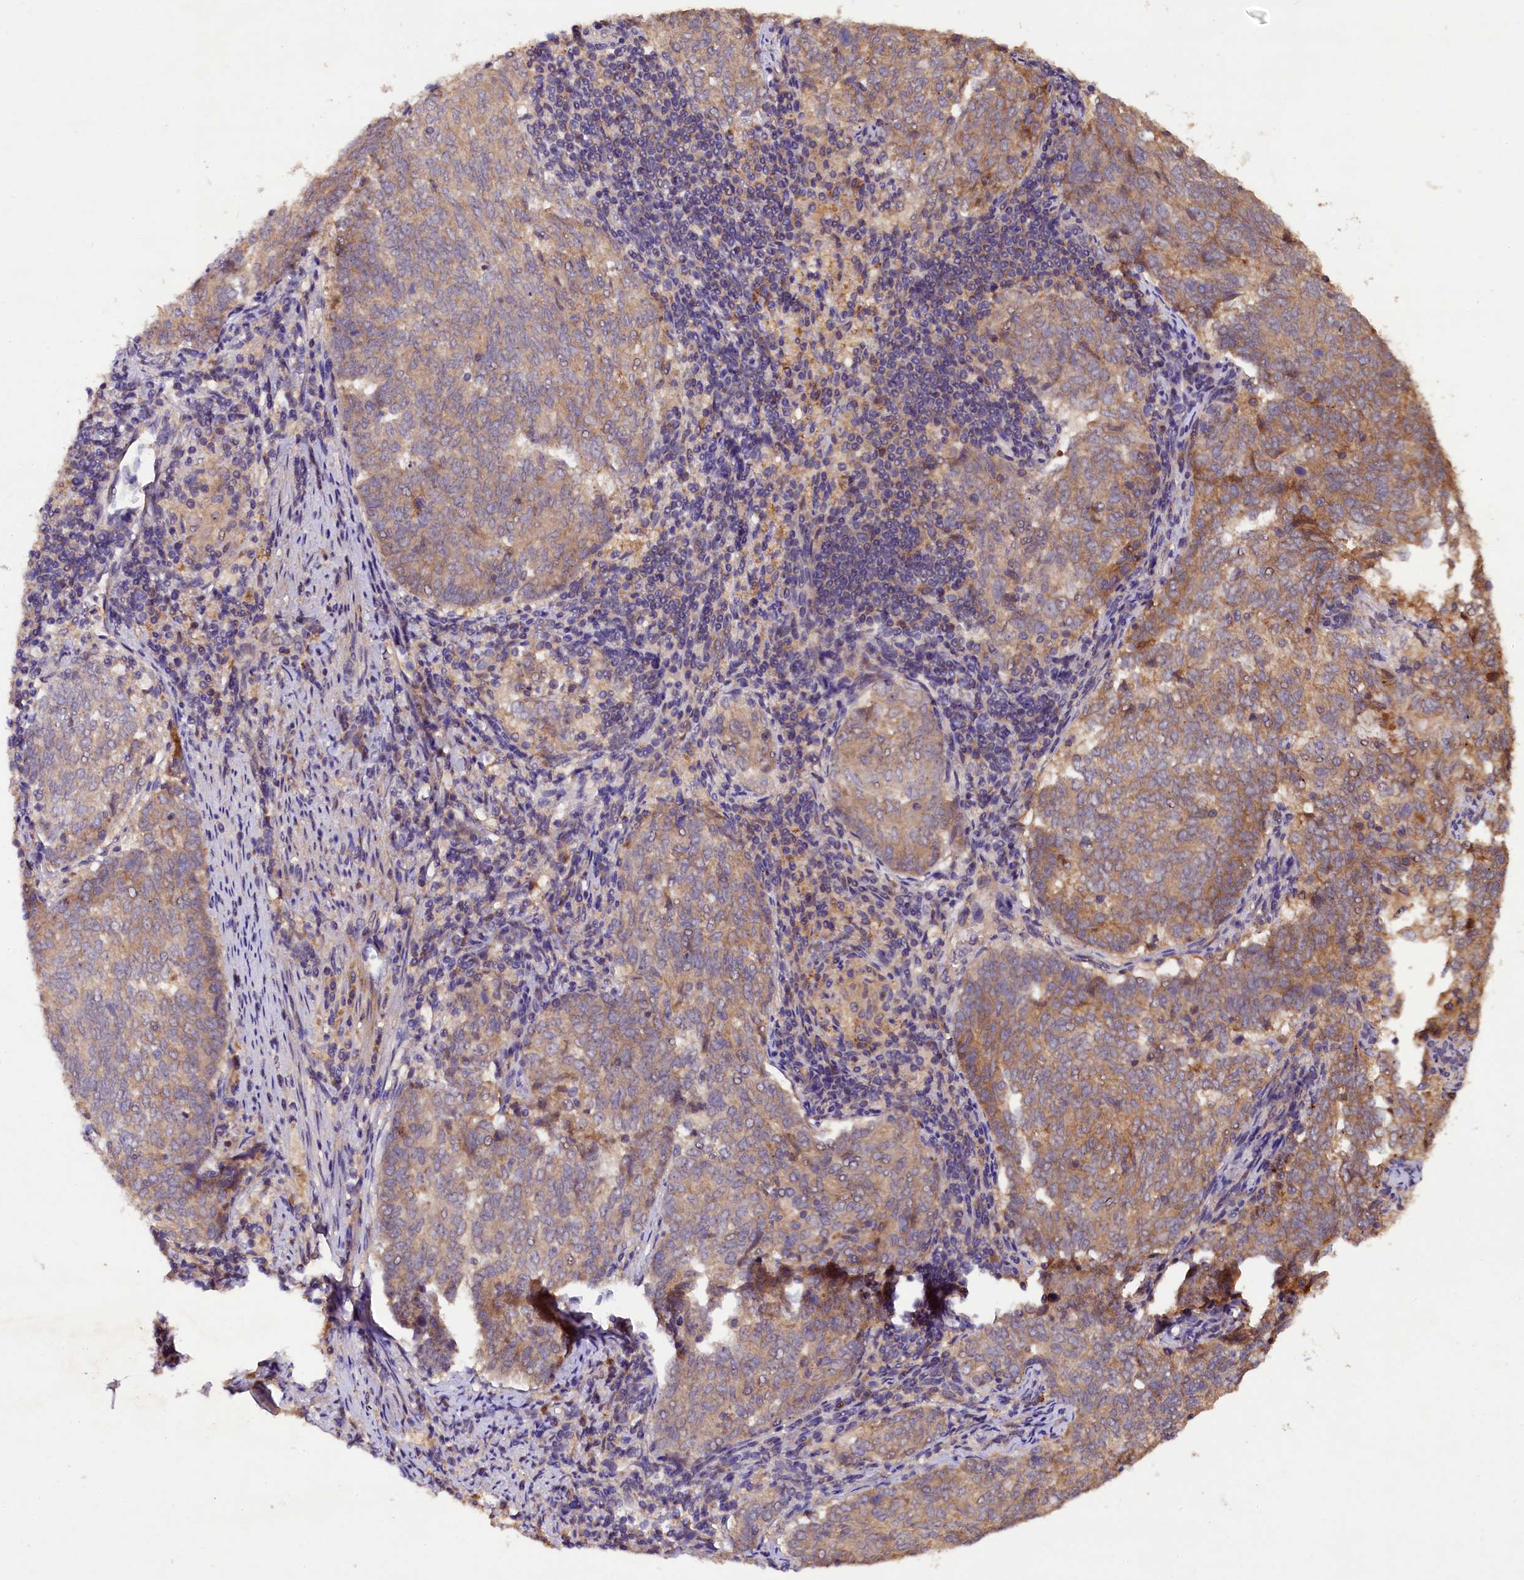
{"staining": {"intensity": "moderate", "quantity": "25%-75%", "location": "cytoplasmic/membranous"}, "tissue": "endometrial cancer", "cell_type": "Tumor cells", "image_type": "cancer", "snomed": [{"axis": "morphology", "description": "Adenocarcinoma, NOS"}, {"axis": "topography", "description": "Endometrium"}], "caption": "Immunohistochemistry (IHC) staining of endometrial adenocarcinoma, which displays medium levels of moderate cytoplasmic/membranous positivity in approximately 25%-75% of tumor cells indicating moderate cytoplasmic/membranous protein positivity. The staining was performed using DAB (3,3'-diaminobenzidine) (brown) for protein detection and nuclei were counterstained in hematoxylin (blue).", "gene": "PLXNB1", "patient": {"sex": "female", "age": 80}}